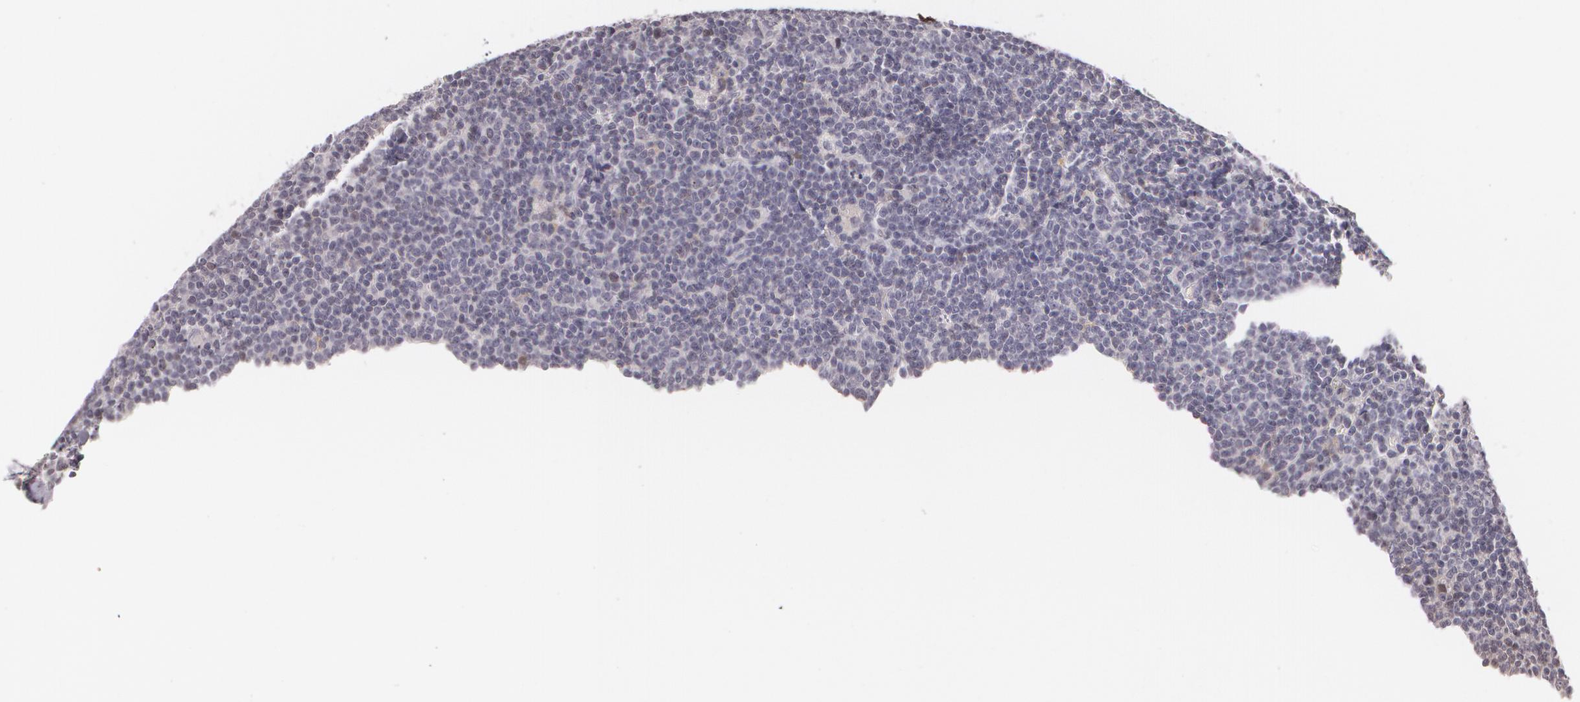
{"staining": {"intensity": "negative", "quantity": "none", "location": "none"}, "tissue": "lymphoma", "cell_type": "Tumor cells", "image_type": "cancer", "snomed": [{"axis": "morphology", "description": "Malignant lymphoma, non-Hodgkin's type, Low grade"}, {"axis": "topography", "description": "Lymph node"}], "caption": "Tumor cells are negative for brown protein staining in lymphoma.", "gene": "ZBTB16", "patient": {"sex": "male", "age": 65}}